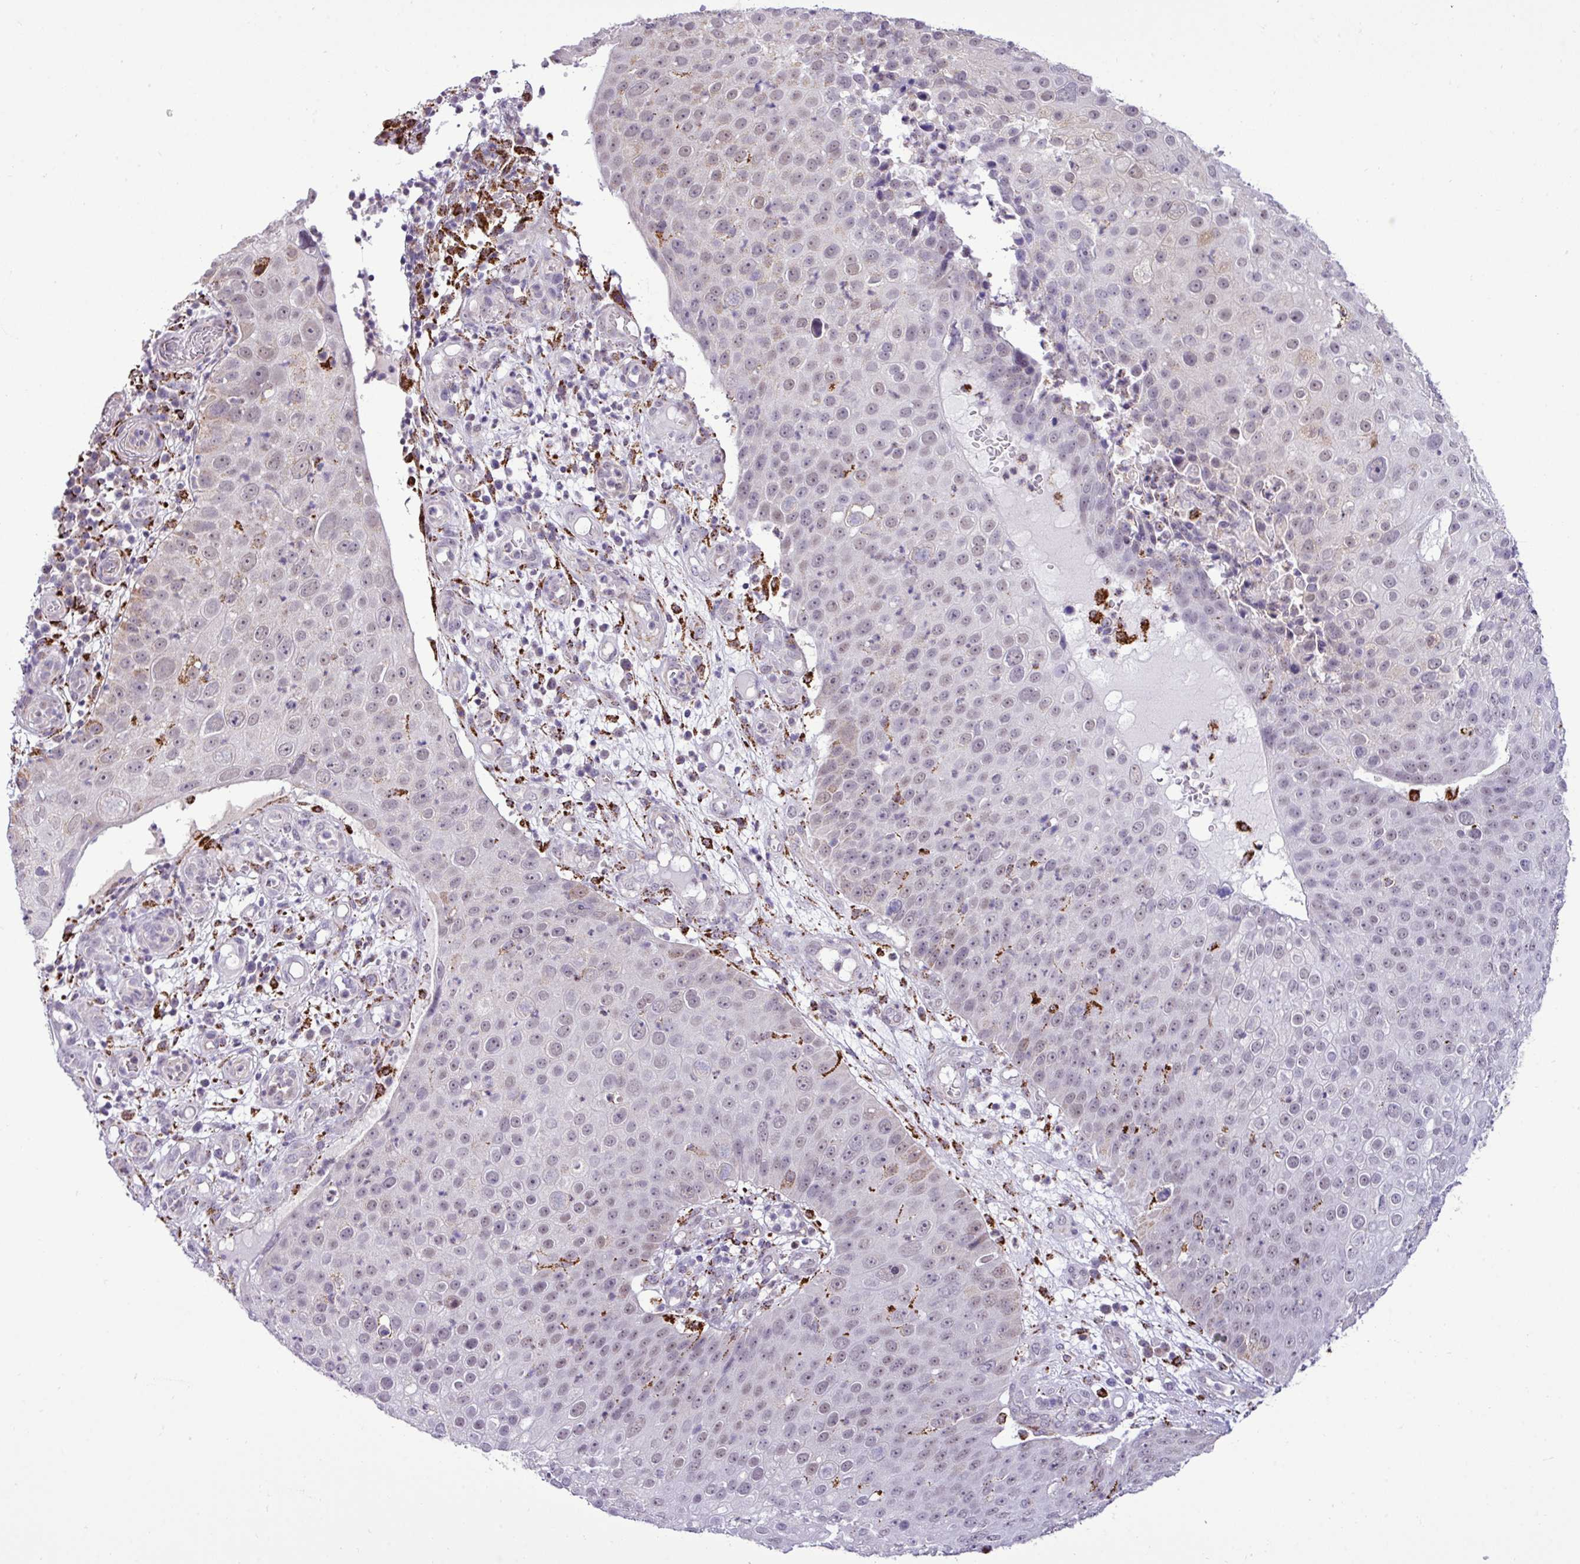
{"staining": {"intensity": "negative", "quantity": "none", "location": "none"}, "tissue": "skin cancer", "cell_type": "Tumor cells", "image_type": "cancer", "snomed": [{"axis": "morphology", "description": "Squamous cell carcinoma, NOS"}, {"axis": "topography", "description": "Skin"}], "caption": "This is an immunohistochemistry (IHC) image of human squamous cell carcinoma (skin). There is no staining in tumor cells.", "gene": "SGPP1", "patient": {"sex": "male", "age": 71}}